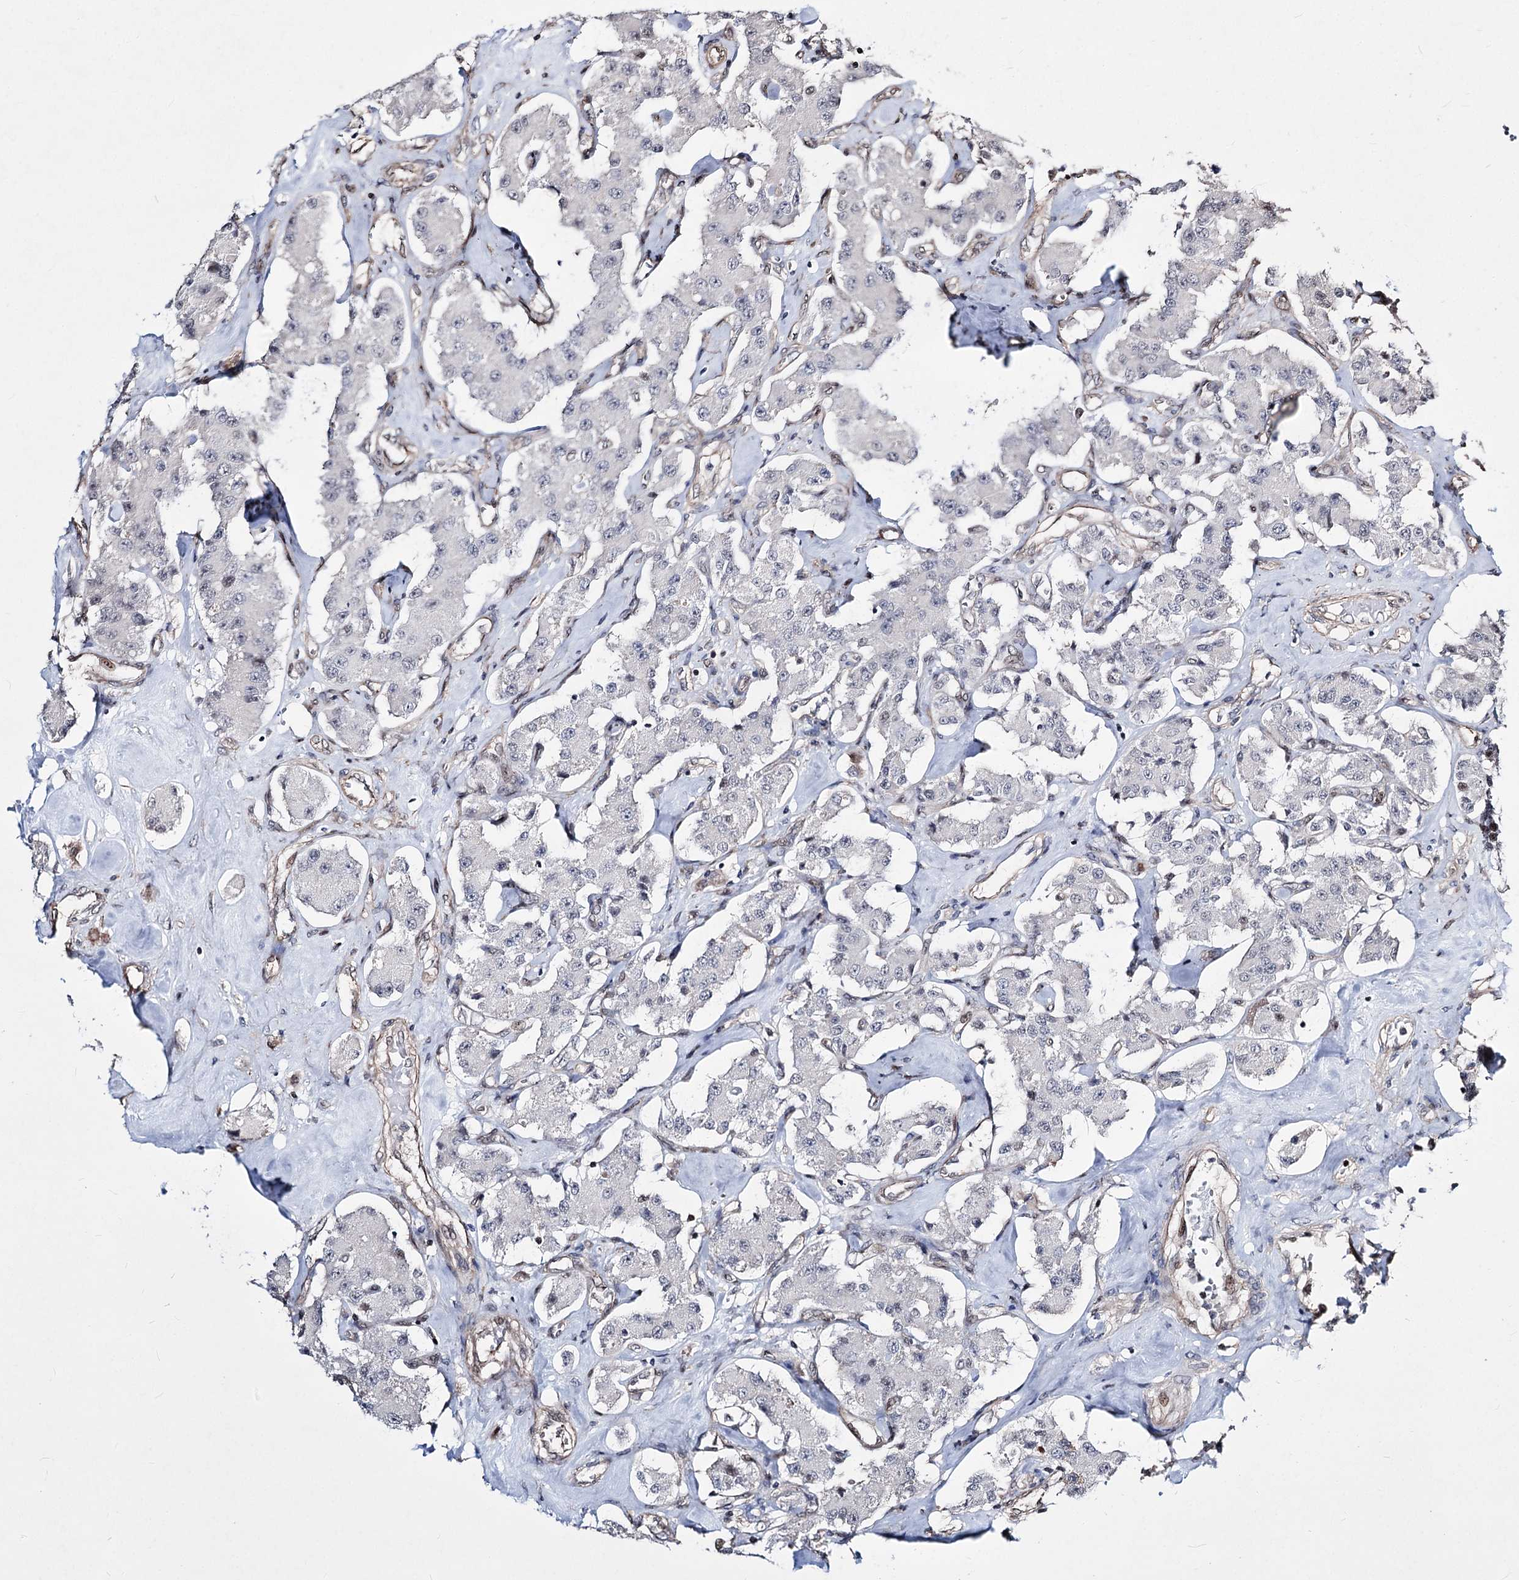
{"staining": {"intensity": "negative", "quantity": "none", "location": "none"}, "tissue": "carcinoid", "cell_type": "Tumor cells", "image_type": "cancer", "snomed": [{"axis": "morphology", "description": "Carcinoid, malignant, NOS"}, {"axis": "topography", "description": "Pancreas"}], "caption": "Protein analysis of carcinoid exhibits no significant expression in tumor cells.", "gene": "CHMP7", "patient": {"sex": "male", "age": 41}}